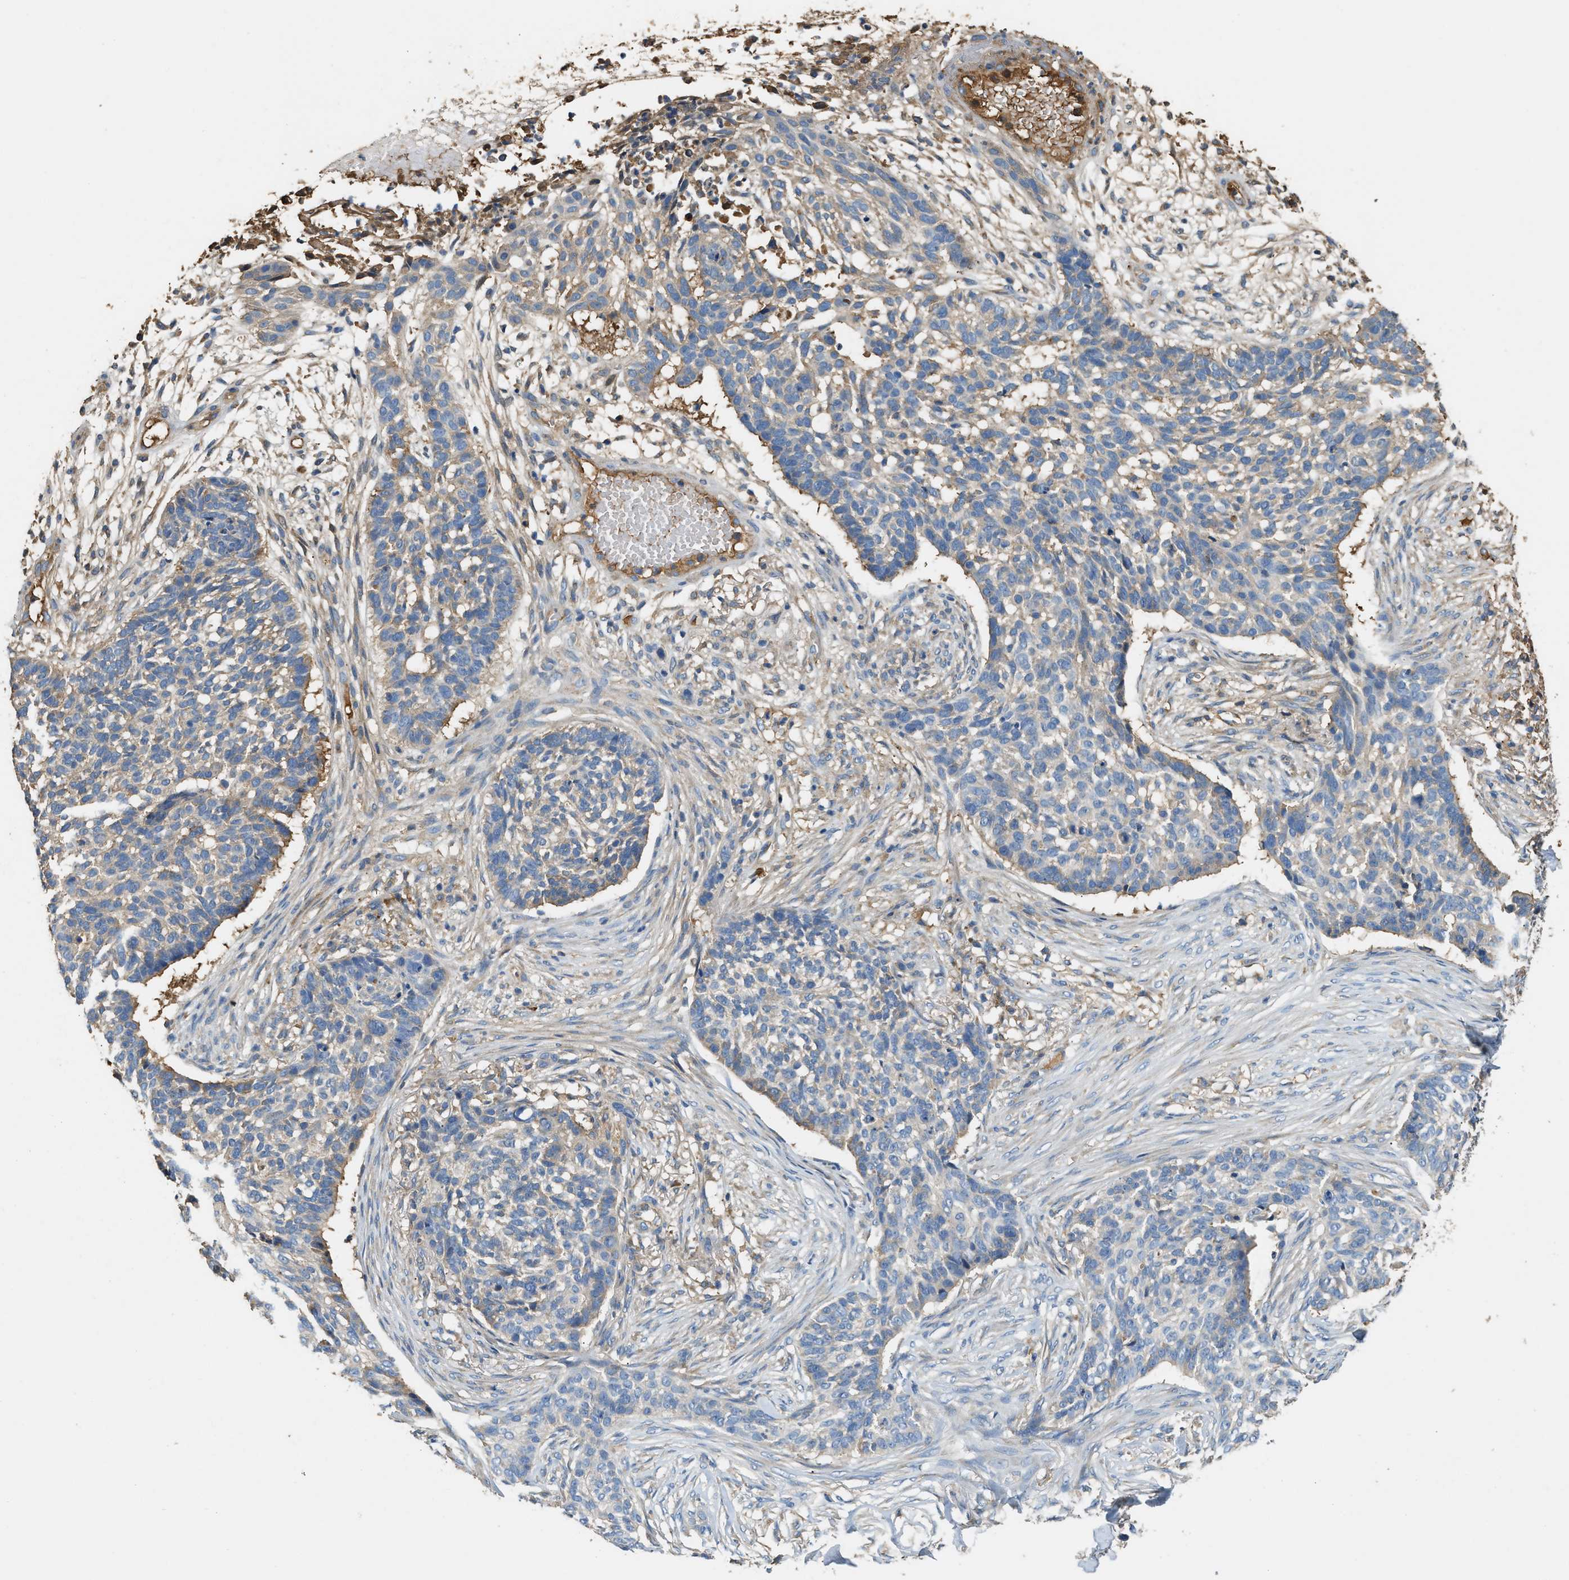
{"staining": {"intensity": "weak", "quantity": "25%-75%", "location": "cytoplasmic/membranous"}, "tissue": "skin cancer", "cell_type": "Tumor cells", "image_type": "cancer", "snomed": [{"axis": "morphology", "description": "Basal cell carcinoma"}, {"axis": "topography", "description": "Skin"}], "caption": "Skin cancer (basal cell carcinoma) was stained to show a protein in brown. There is low levels of weak cytoplasmic/membranous staining in about 25%-75% of tumor cells.", "gene": "TMEM268", "patient": {"sex": "male", "age": 85}}